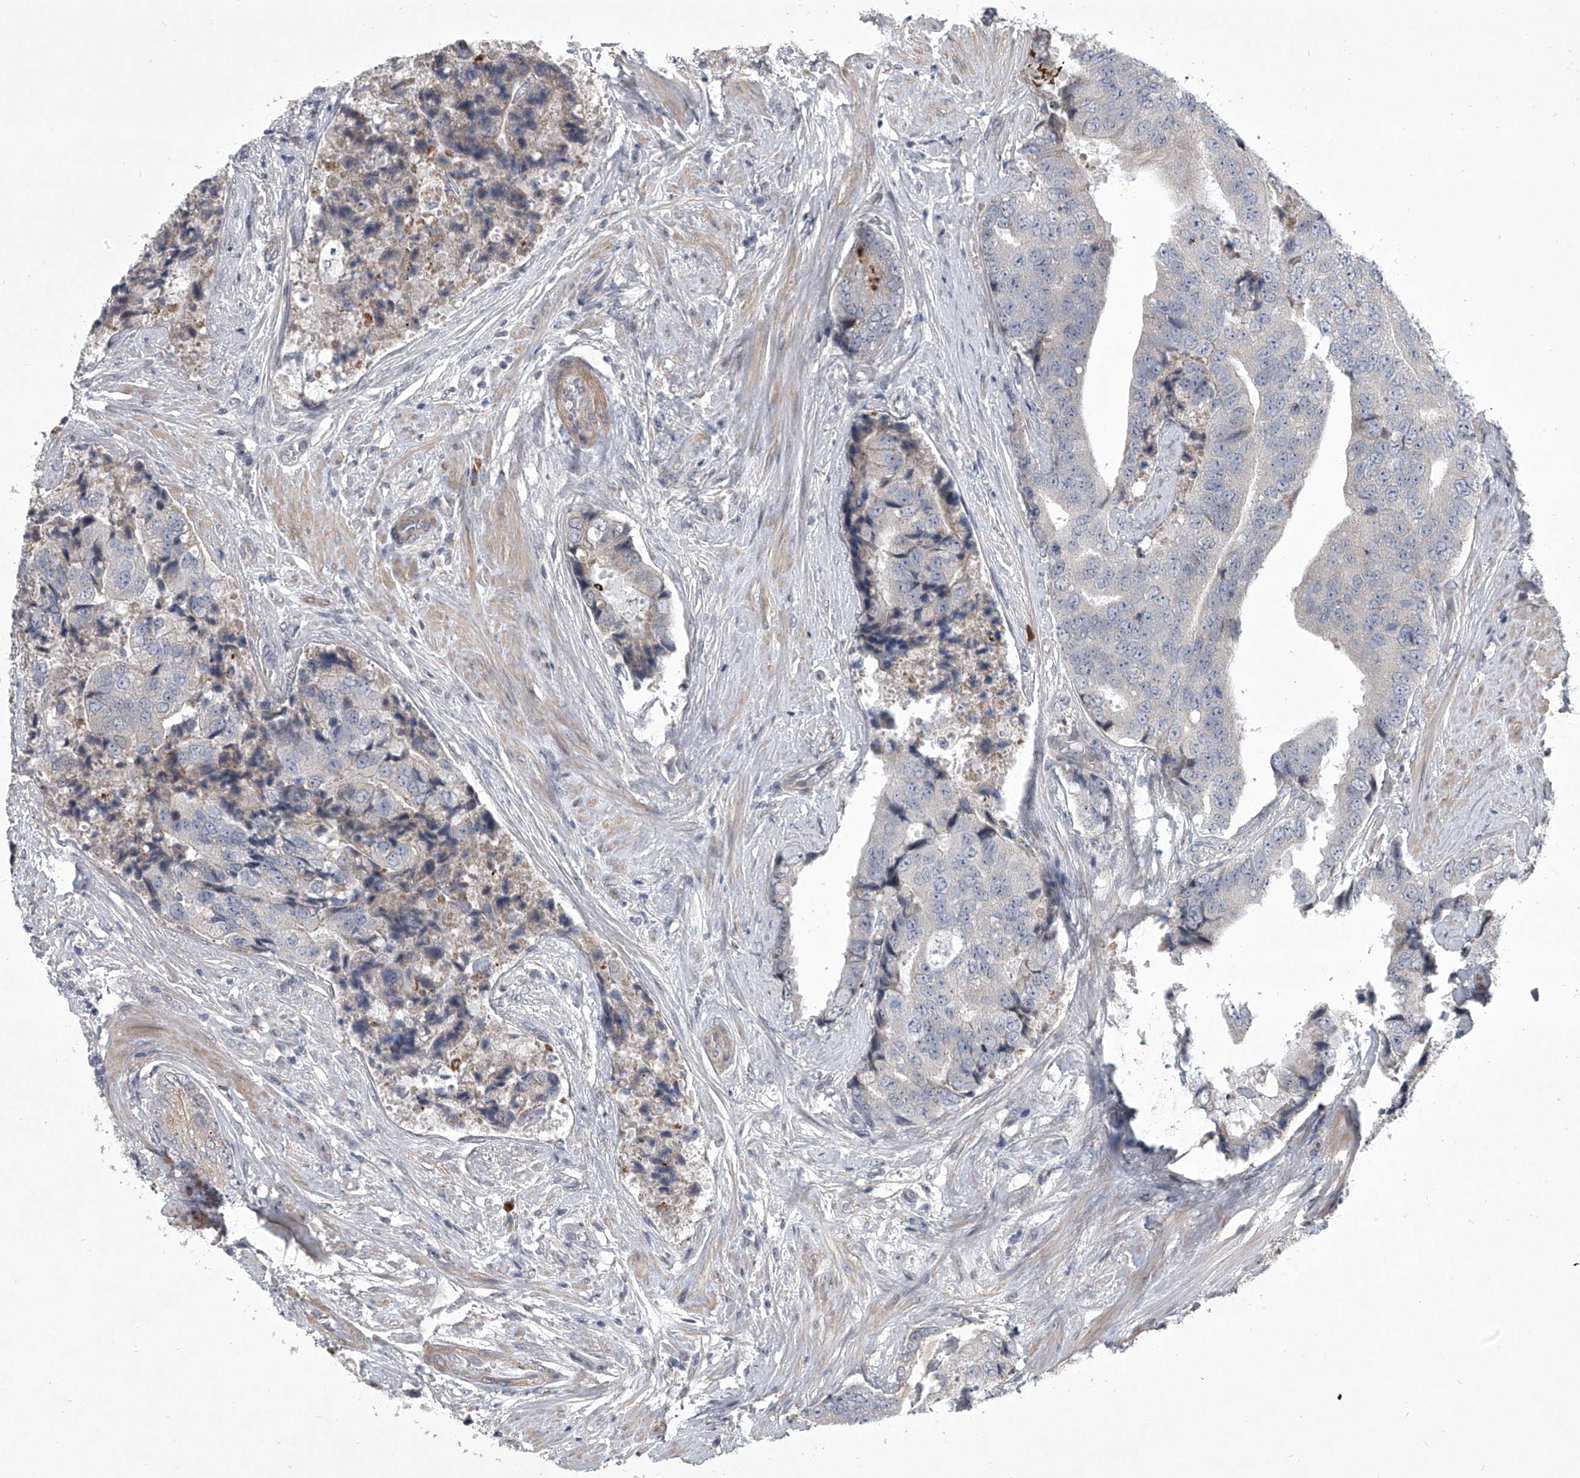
{"staining": {"intensity": "negative", "quantity": "none", "location": "none"}, "tissue": "prostate cancer", "cell_type": "Tumor cells", "image_type": "cancer", "snomed": [{"axis": "morphology", "description": "Adenocarcinoma, High grade"}, {"axis": "topography", "description": "Prostate"}], "caption": "Protein analysis of prostate adenocarcinoma (high-grade) demonstrates no significant expression in tumor cells.", "gene": "HEATR6", "patient": {"sex": "male", "age": 70}}